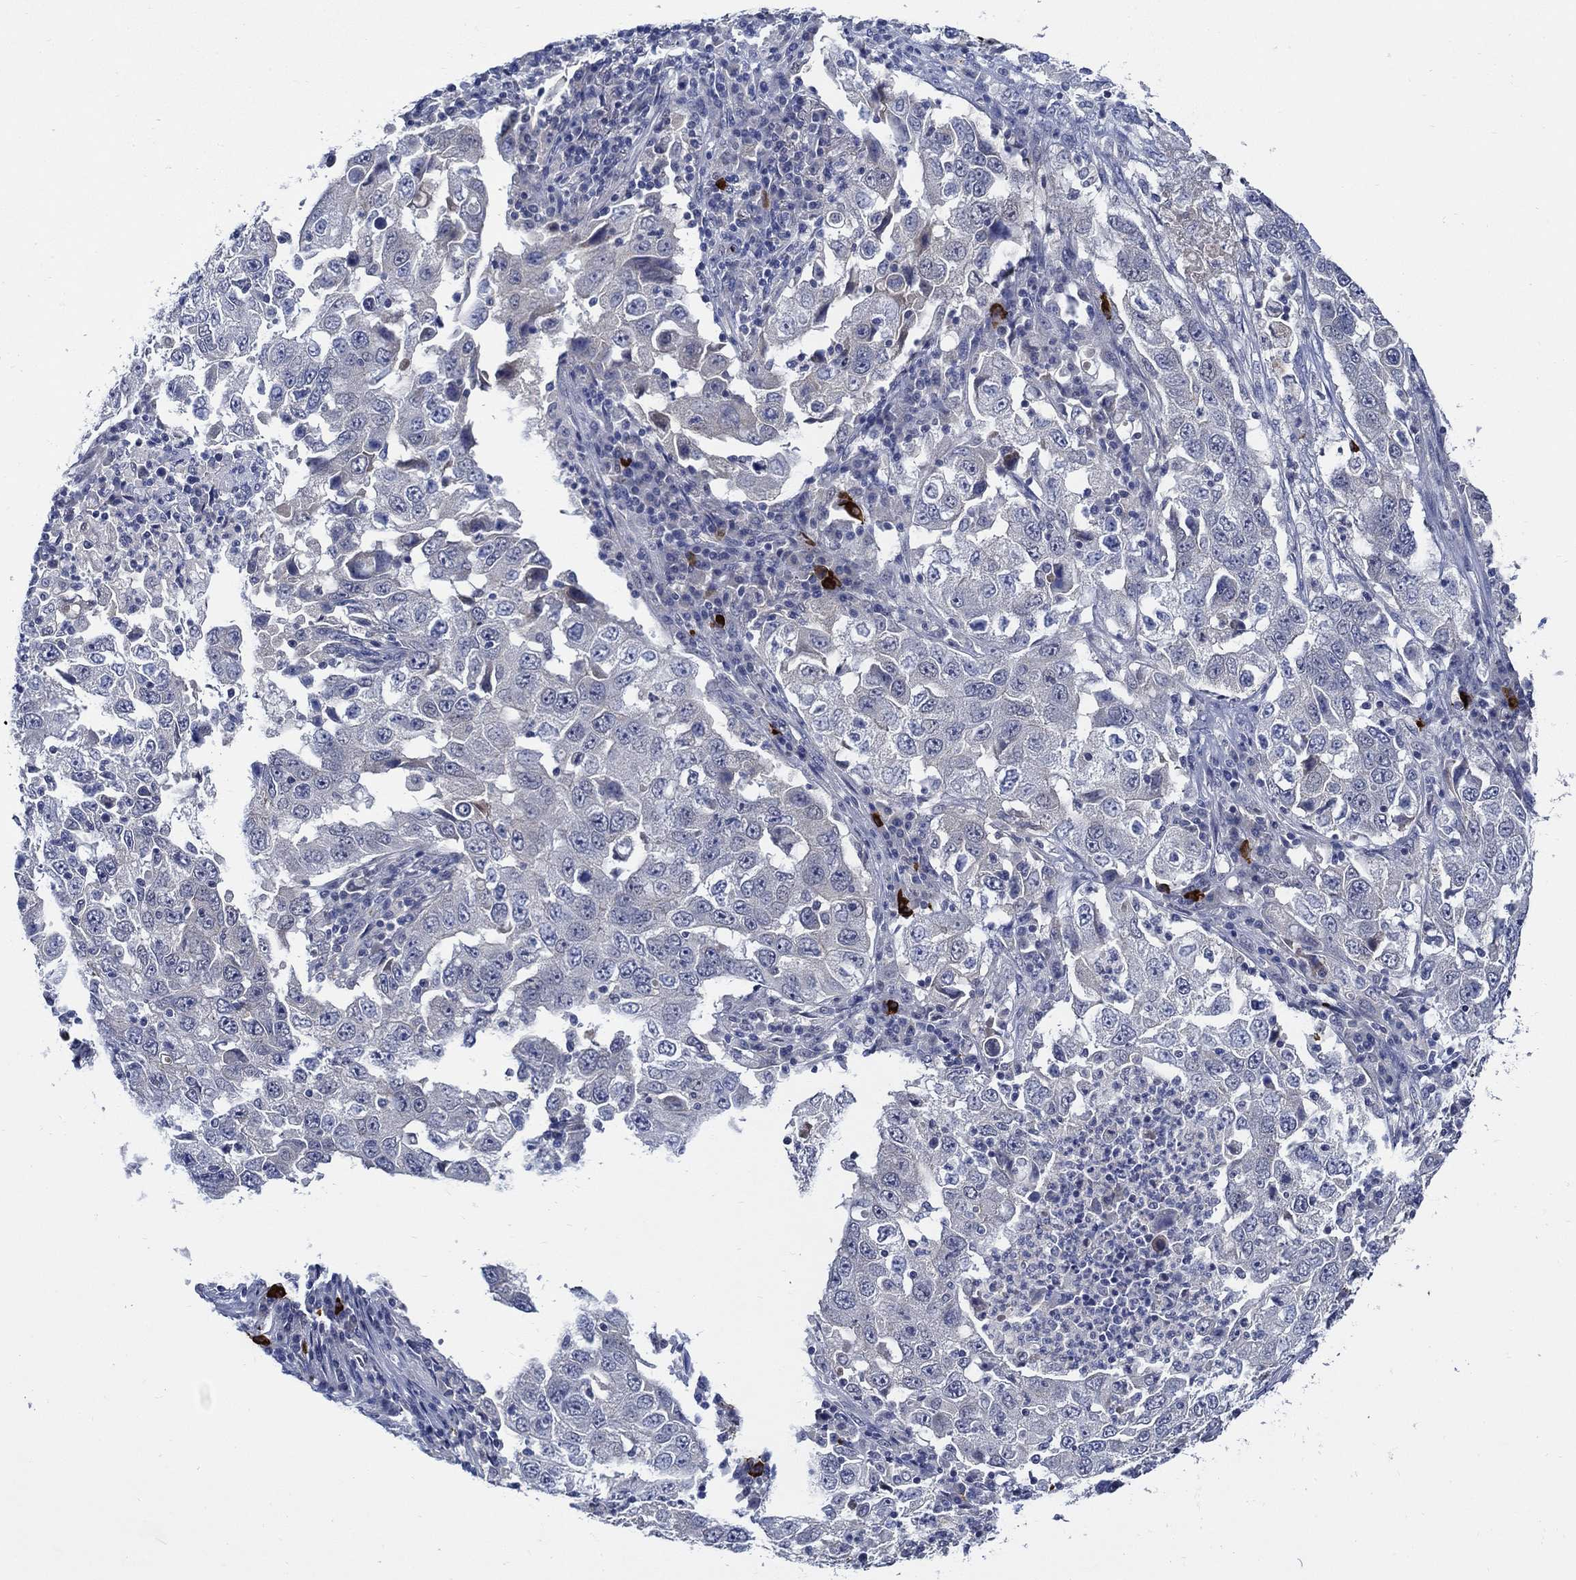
{"staining": {"intensity": "negative", "quantity": "none", "location": "none"}, "tissue": "lung cancer", "cell_type": "Tumor cells", "image_type": "cancer", "snomed": [{"axis": "morphology", "description": "Adenocarcinoma, NOS"}, {"axis": "topography", "description": "Lung"}], "caption": "An immunohistochemistry micrograph of lung cancer is shown. There is no staining in tumor cells of lung cancer. Nuclei are stained in blue.", "gene": "ALOX12", "patient": {"sex": "male", "age": 73}}